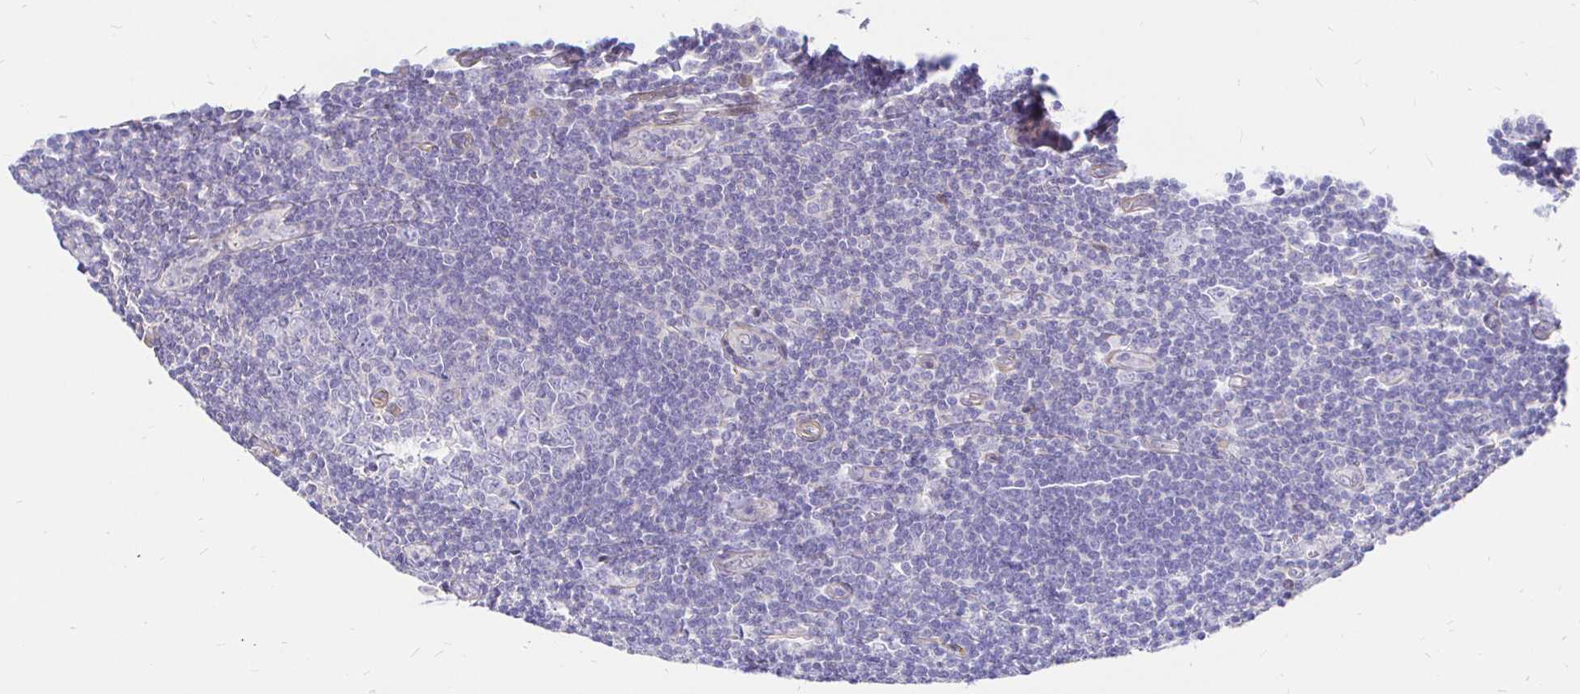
{"staining": {"intensity": "weak", "quantity": "<25%", "location": "cytoplasmic/membranous"}, "tissue": "tonsil", "cell_type": "Germinal center cells", "image_type": "normal", "snomed": [{"axis": "morphology", "description": "Normal tissue, NOS"}, {"axis": "topography", "description": "Tonsil"}], "caption": "DAB immunohistochemical staining of normal human tonsil displays no significant expression in germinal center cells.", "gene": "PALM2AKAP2", "patient": {"sex": "male", "age": 27}}